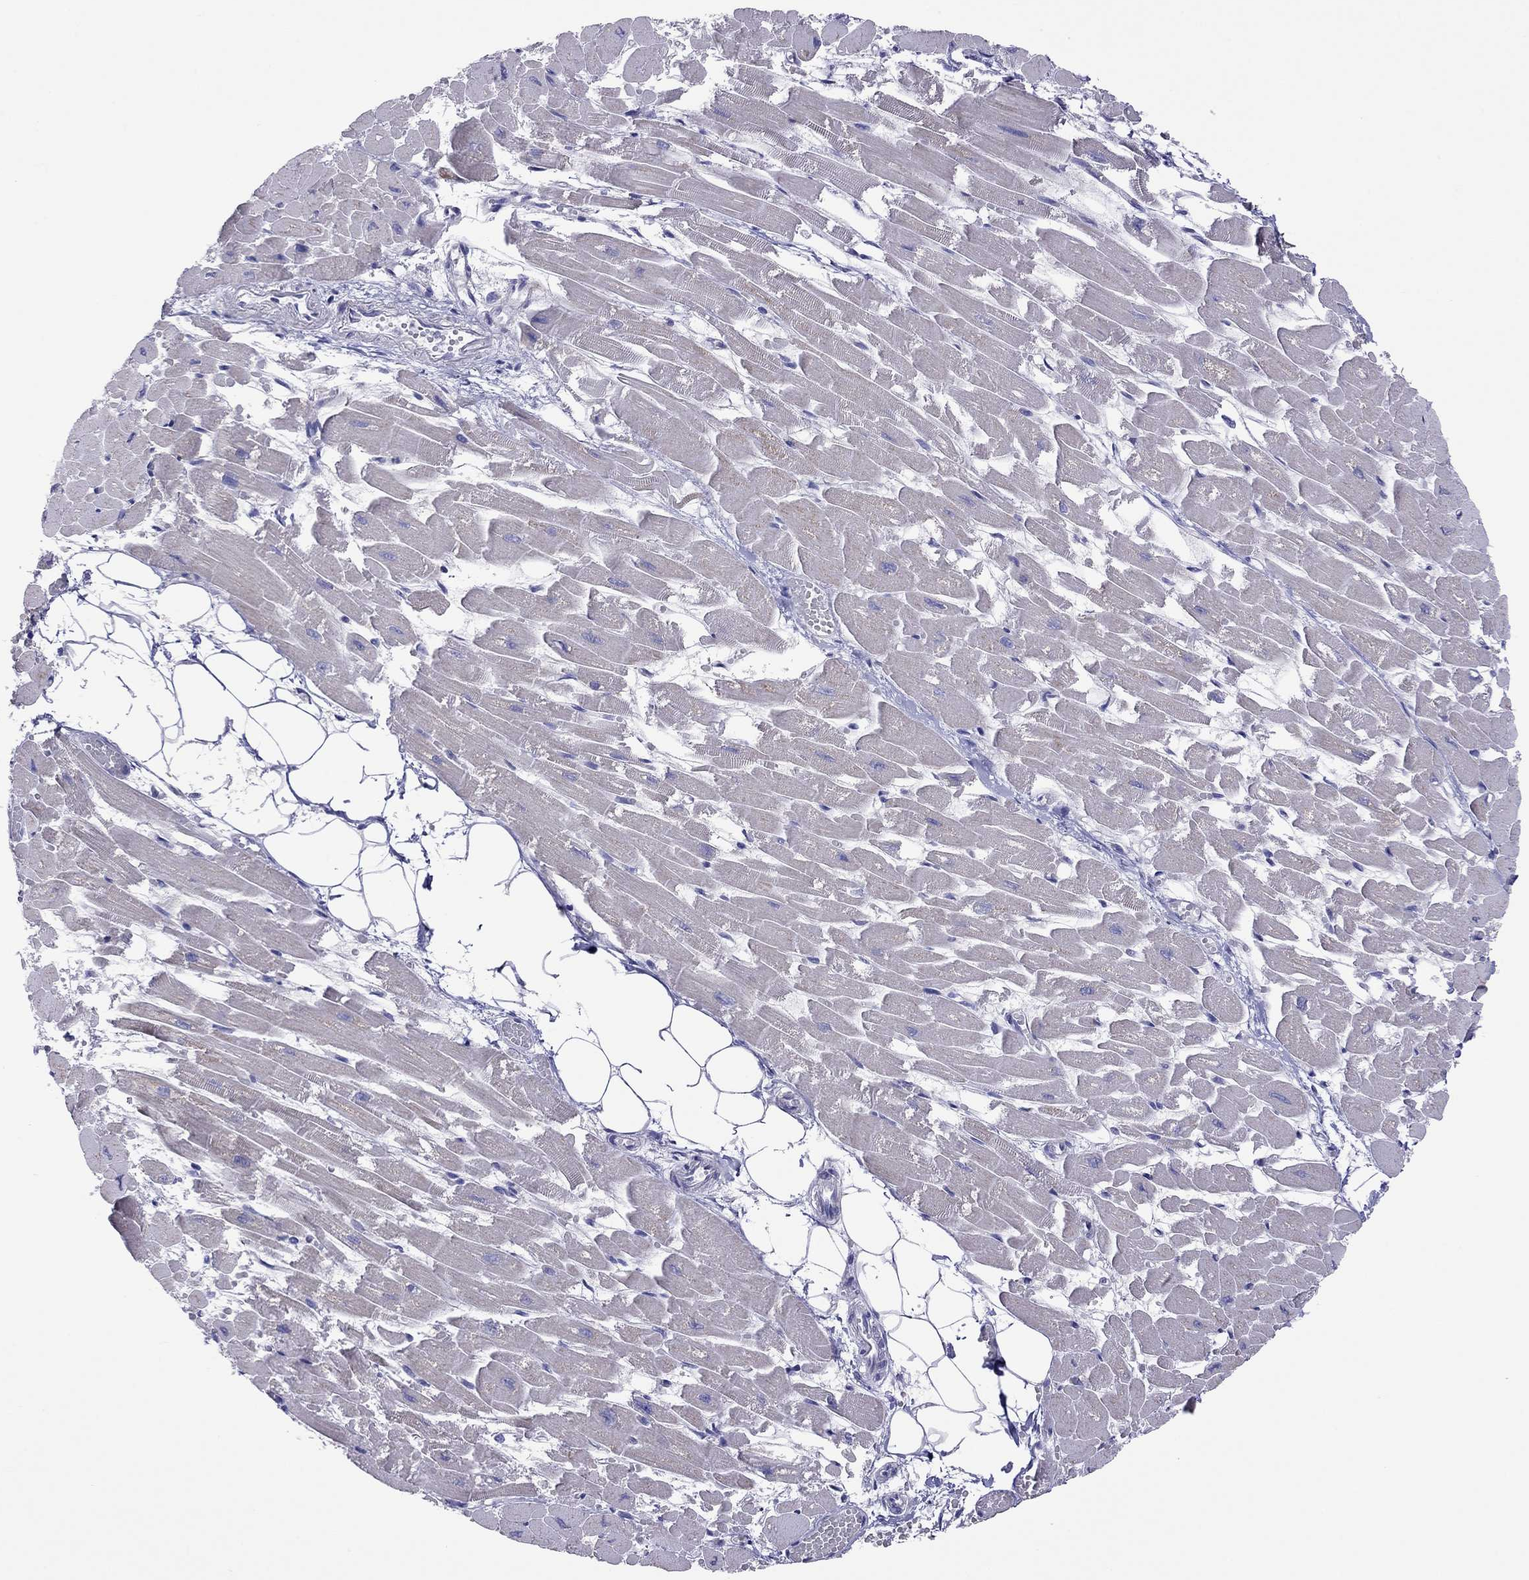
{"staining": {"intensity": "negative", "quantity": "none", "location": "none"}, "tissue": "heart muscle", "cell_type": "Cardiomyocytes", "image_type": "normal", "snomed": [{"axis": "morphology", "description": "Normal tissue, NOS"}, {"axis": "topography", "description": "Heart"}], "caption": "Immunohistochemical staining of unremarkable heart muscle shows no significant positivity in cardiomyocytes.", "gene": "COL9A1", "patient": {"sex": "female", "age": 52}}